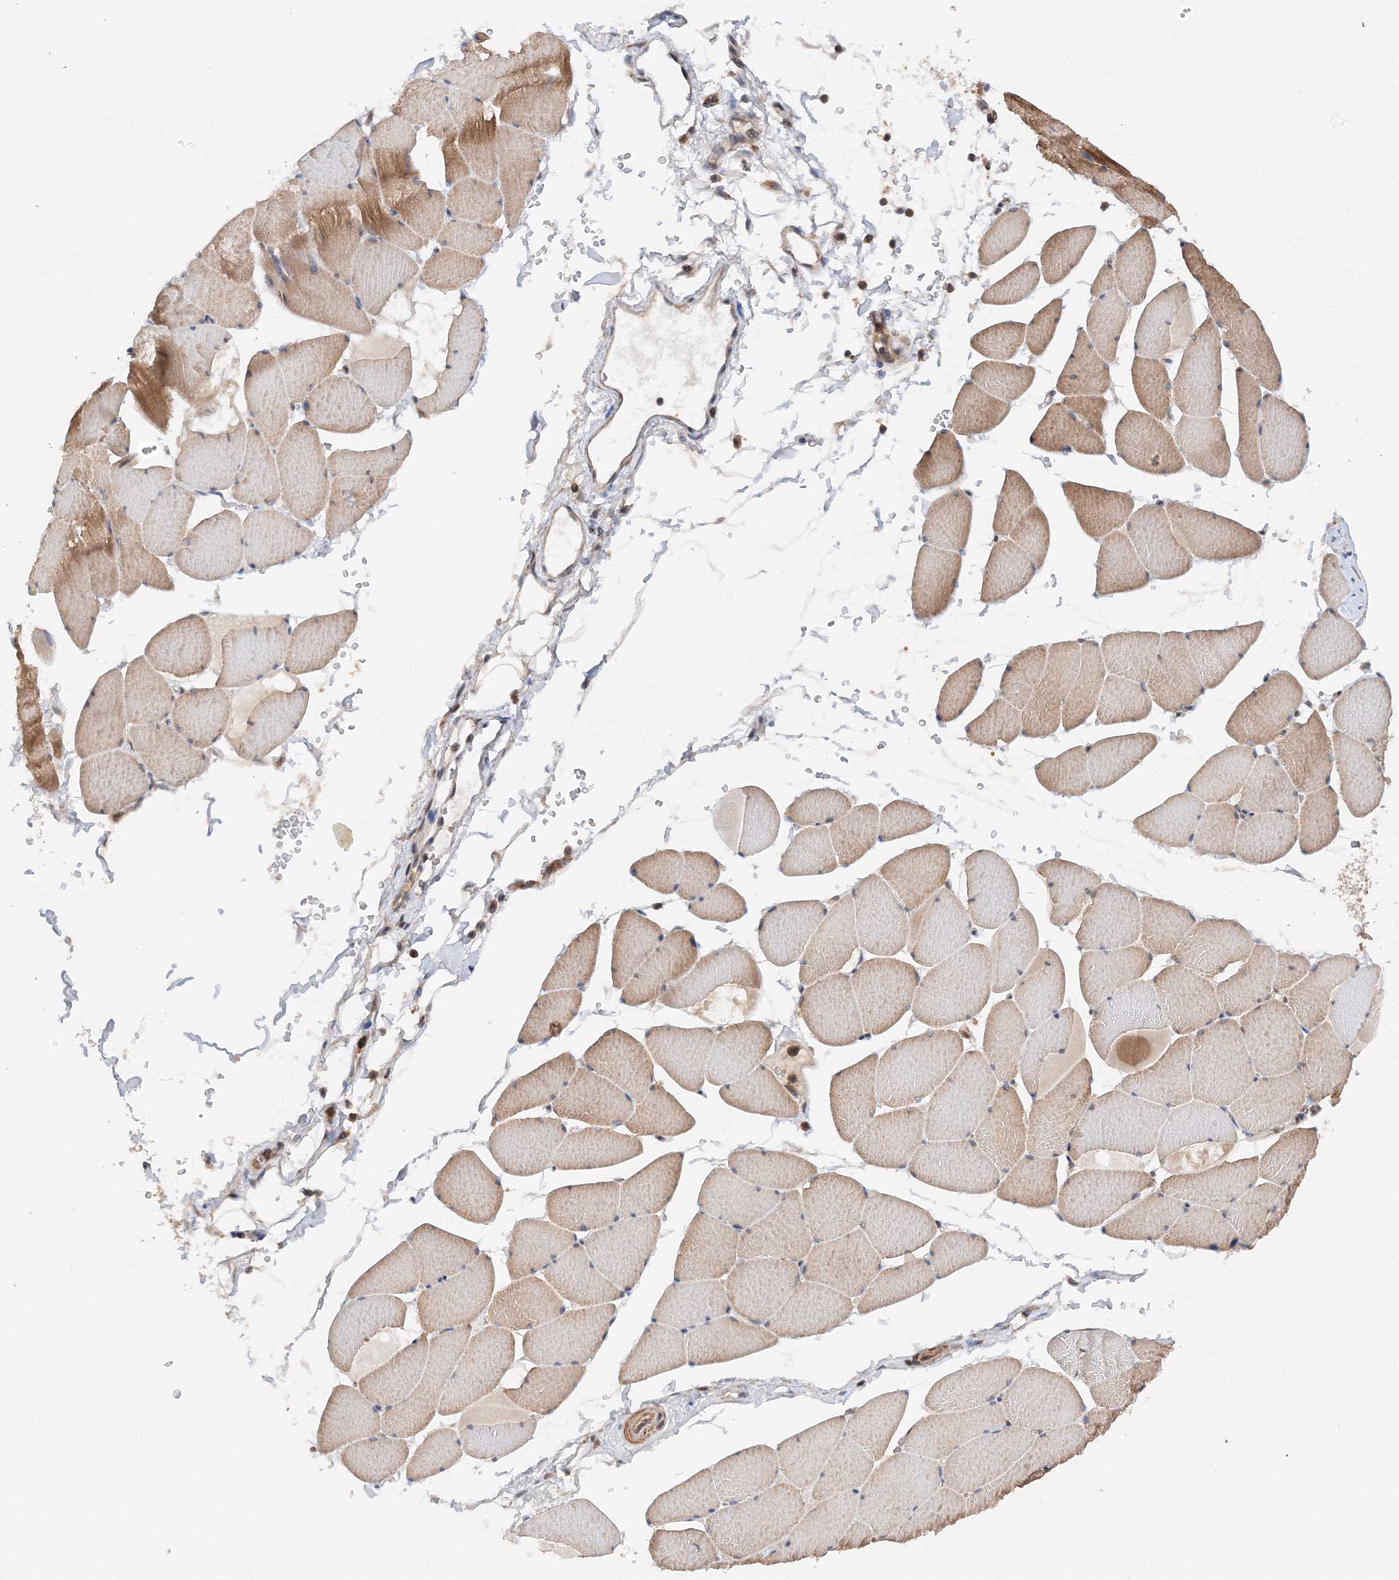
{"staining": {"intensity": "weak", "quantity": "25%-75%", "location": "cytoplasmic/membranous"}, "tissue": "skeletal muscle", "cell_type": "Myocytes", "image_type": "normal", "snomed": [{"axis": "morphology", "description": "Normal tissue, NOS"}, {"axis": "topography", "description": "Skeletal muscle"}, {"axis": "topography", "description": "Head-Neck"}], "caption": "Myocytes reveal low levels of weak cytoplasmic/membranous positivity in approximately 25%-75% of cells in normal human skeletal muscle. Nuclei are stained in blue.", "gene": "DCTD", "patient": {"sex": "male", "age": 66}}